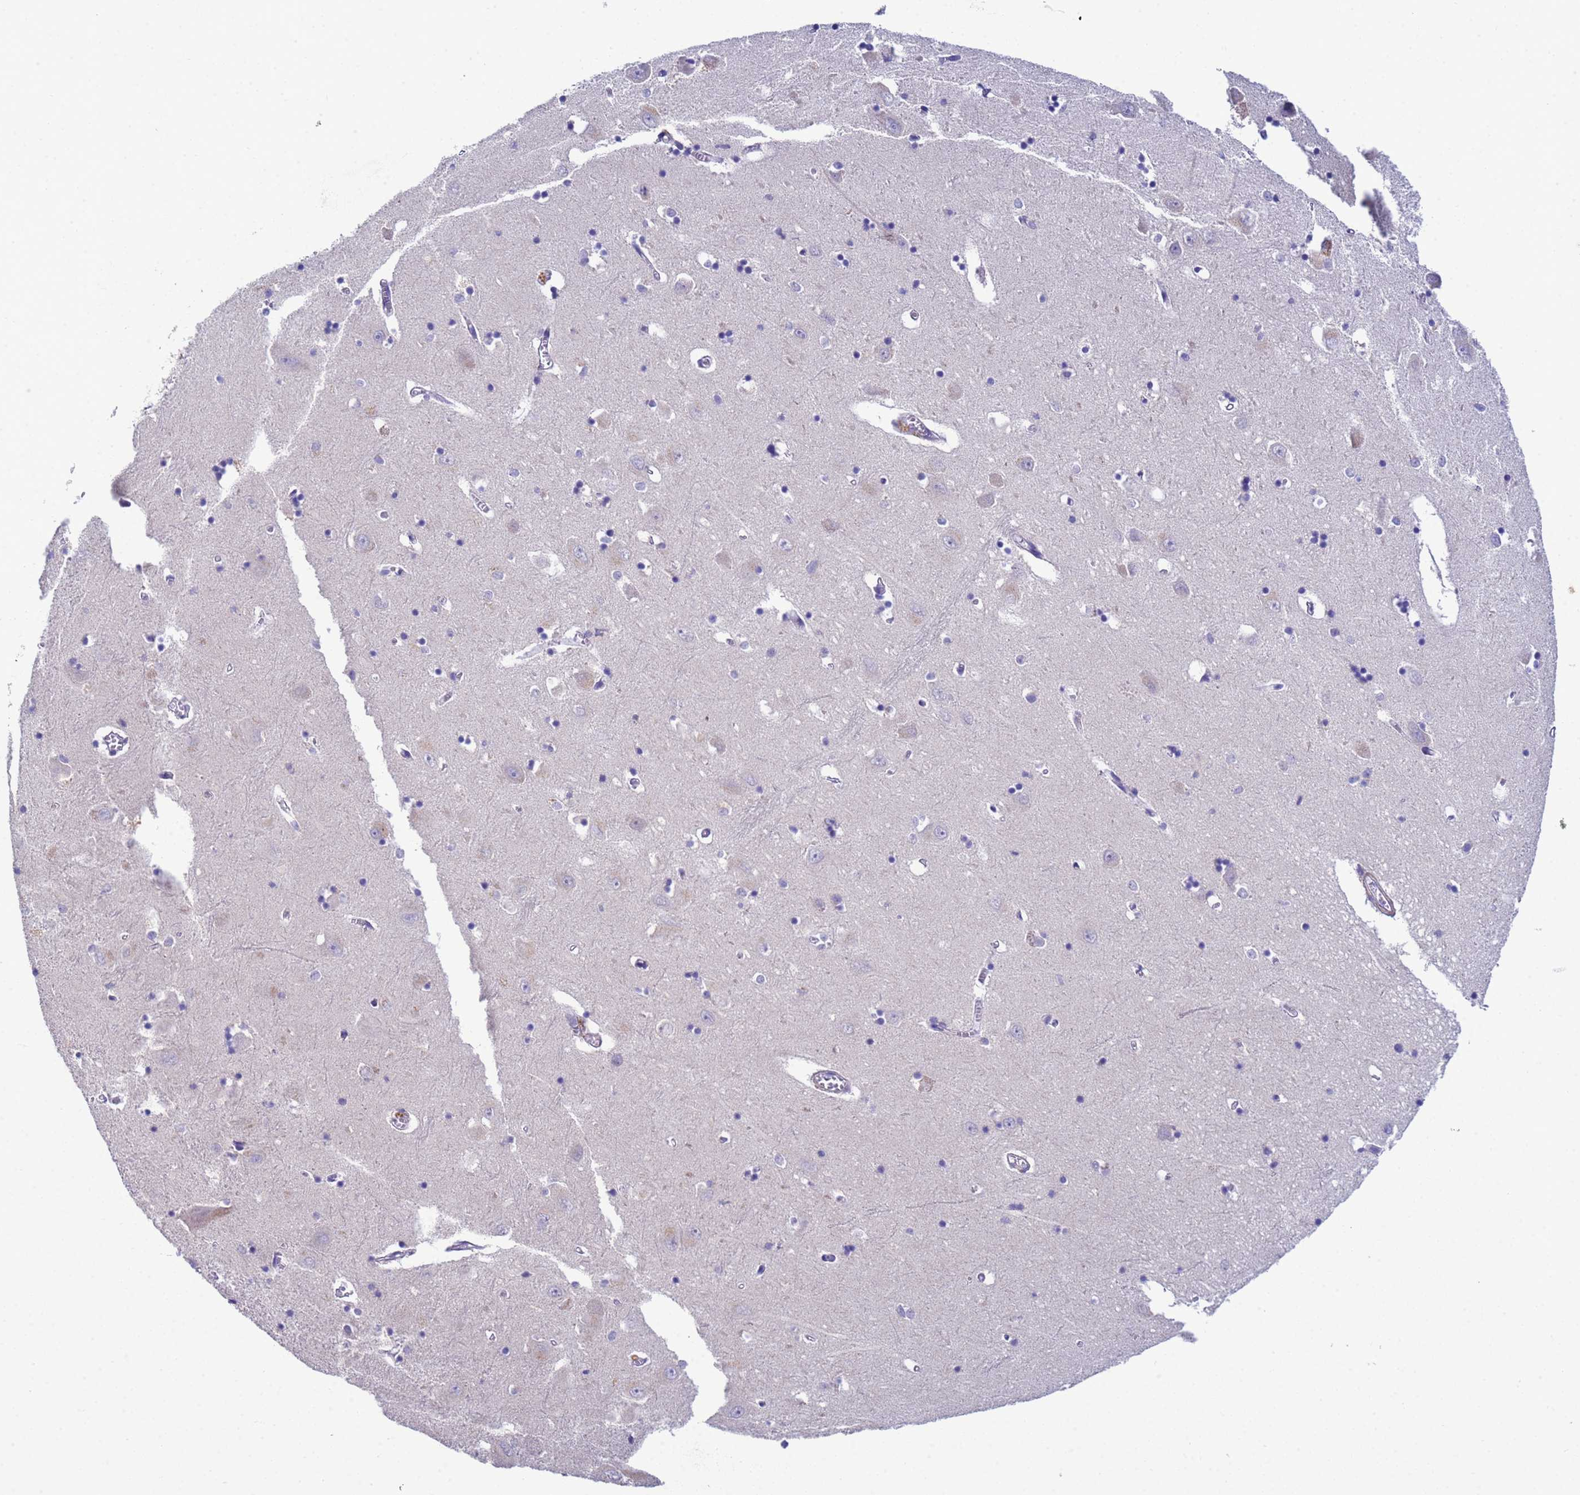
{"staining": {"intensity": "negative", "quantity": "none", "location": "none"}, "tissue": "hippocampus", "cell_type": "Glial cells", "image_type": "normal", "snomed": [{"axis": "morphology", "description": "Normal tissue, NOS"}, {"axis": "topography", "description": "Hippocampus"}], "caption": "IHC of benign human hippocampus exhibits no positivity in glial cells. (DAB immunohistochemistry (IHC), high magnification).", "gene": "KLHL13", "patient": {"sex": "male", "age": 70}}